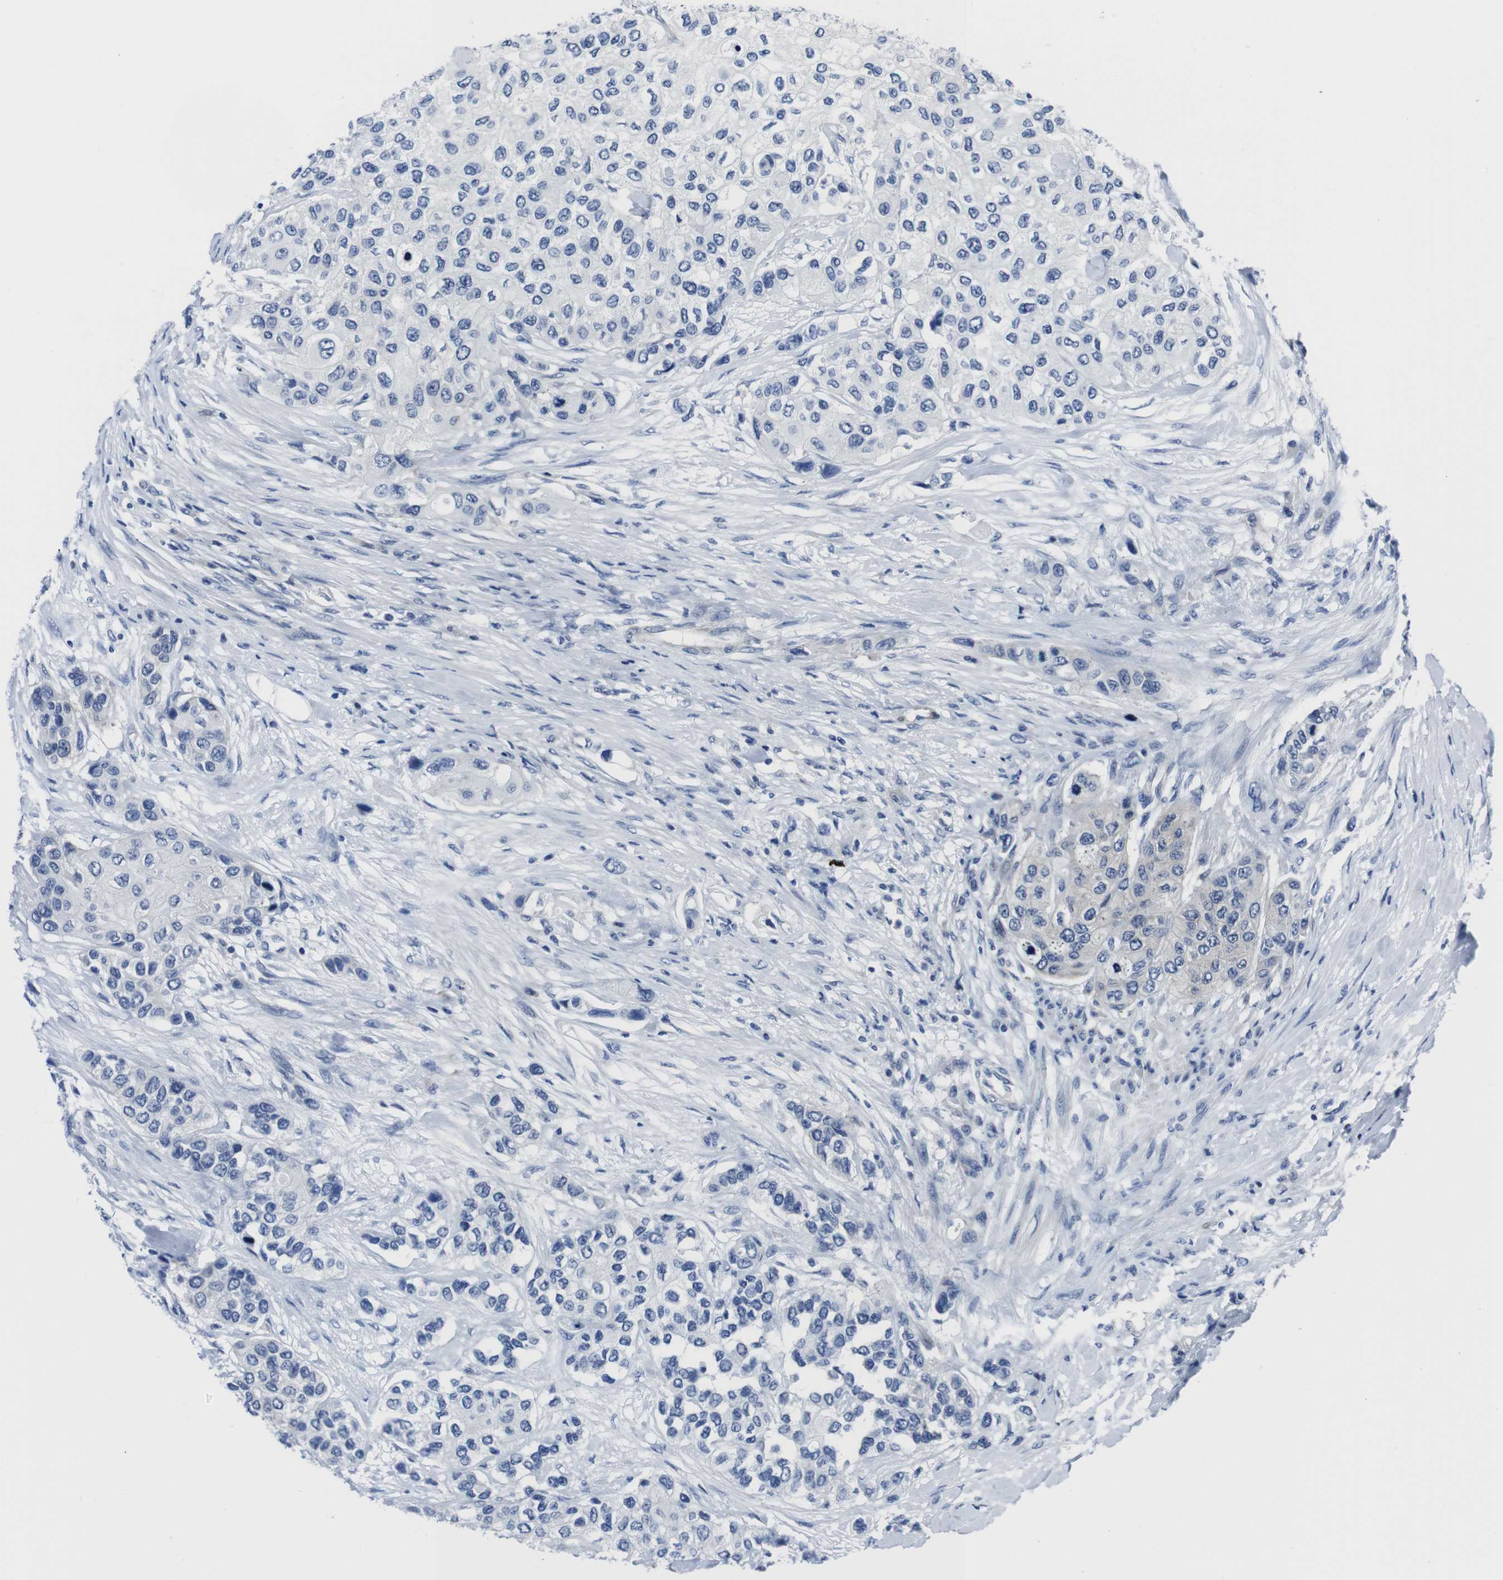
{"staining": {"intensity": "negative", "quantity": "none", "location": "none"}, "tissue": "urothelial cancer", "cell_type": "Tumor cells", "image_type": "cancer", "snomed": [{"axis": "morphology", "description": "Urothelial carcinoma, High grade"}, {"axis": "topography", "description": "Urinary bladder"}], "caption": "A micrograph of urothelial cancer stained for a protein shows no brown staining in tumor cells.", "gene": "EIF4A1", "patient": {"sex": "female", "age": 56}}